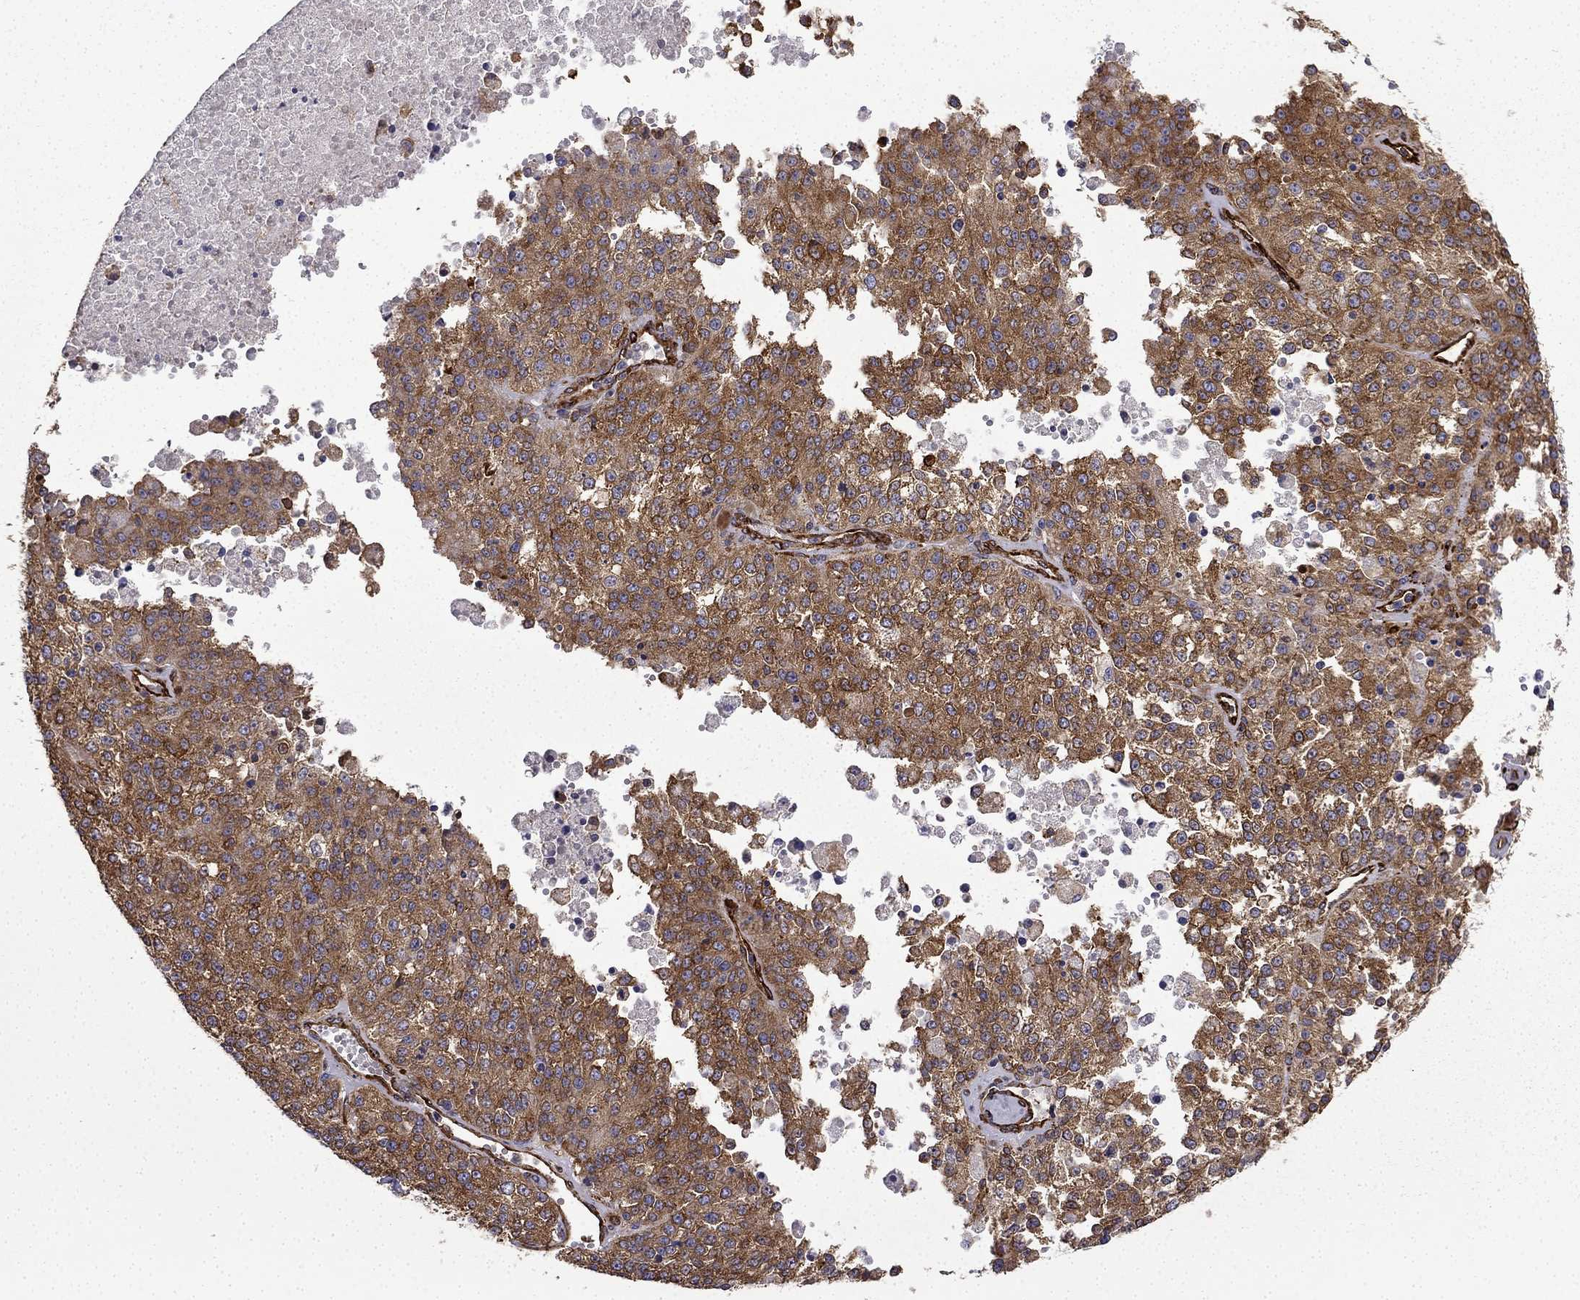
{"staining": {"intensity": "strong", "quantity": ">75%", "location": "cytoplasmic/membranous"}, "tissue": "melanoma", "cell_type": "Tumor cells", "image_type": "cancer", "snomed": [{"axis": "morphology", "description": "Malignant melanoma, Metastatic site"}, {"axis": "topography", "description": "Lymph node"}], "caption": "A brown stain labels strong cytoplasmic/membranous staining of a protein in malignant melanoma (metastatic site) tumor cells. (DAB IHC, brown staining for protein, blue staining for nuclei).", "gene": "MAP4", "patient": {"sex": "female", "age": 64}}